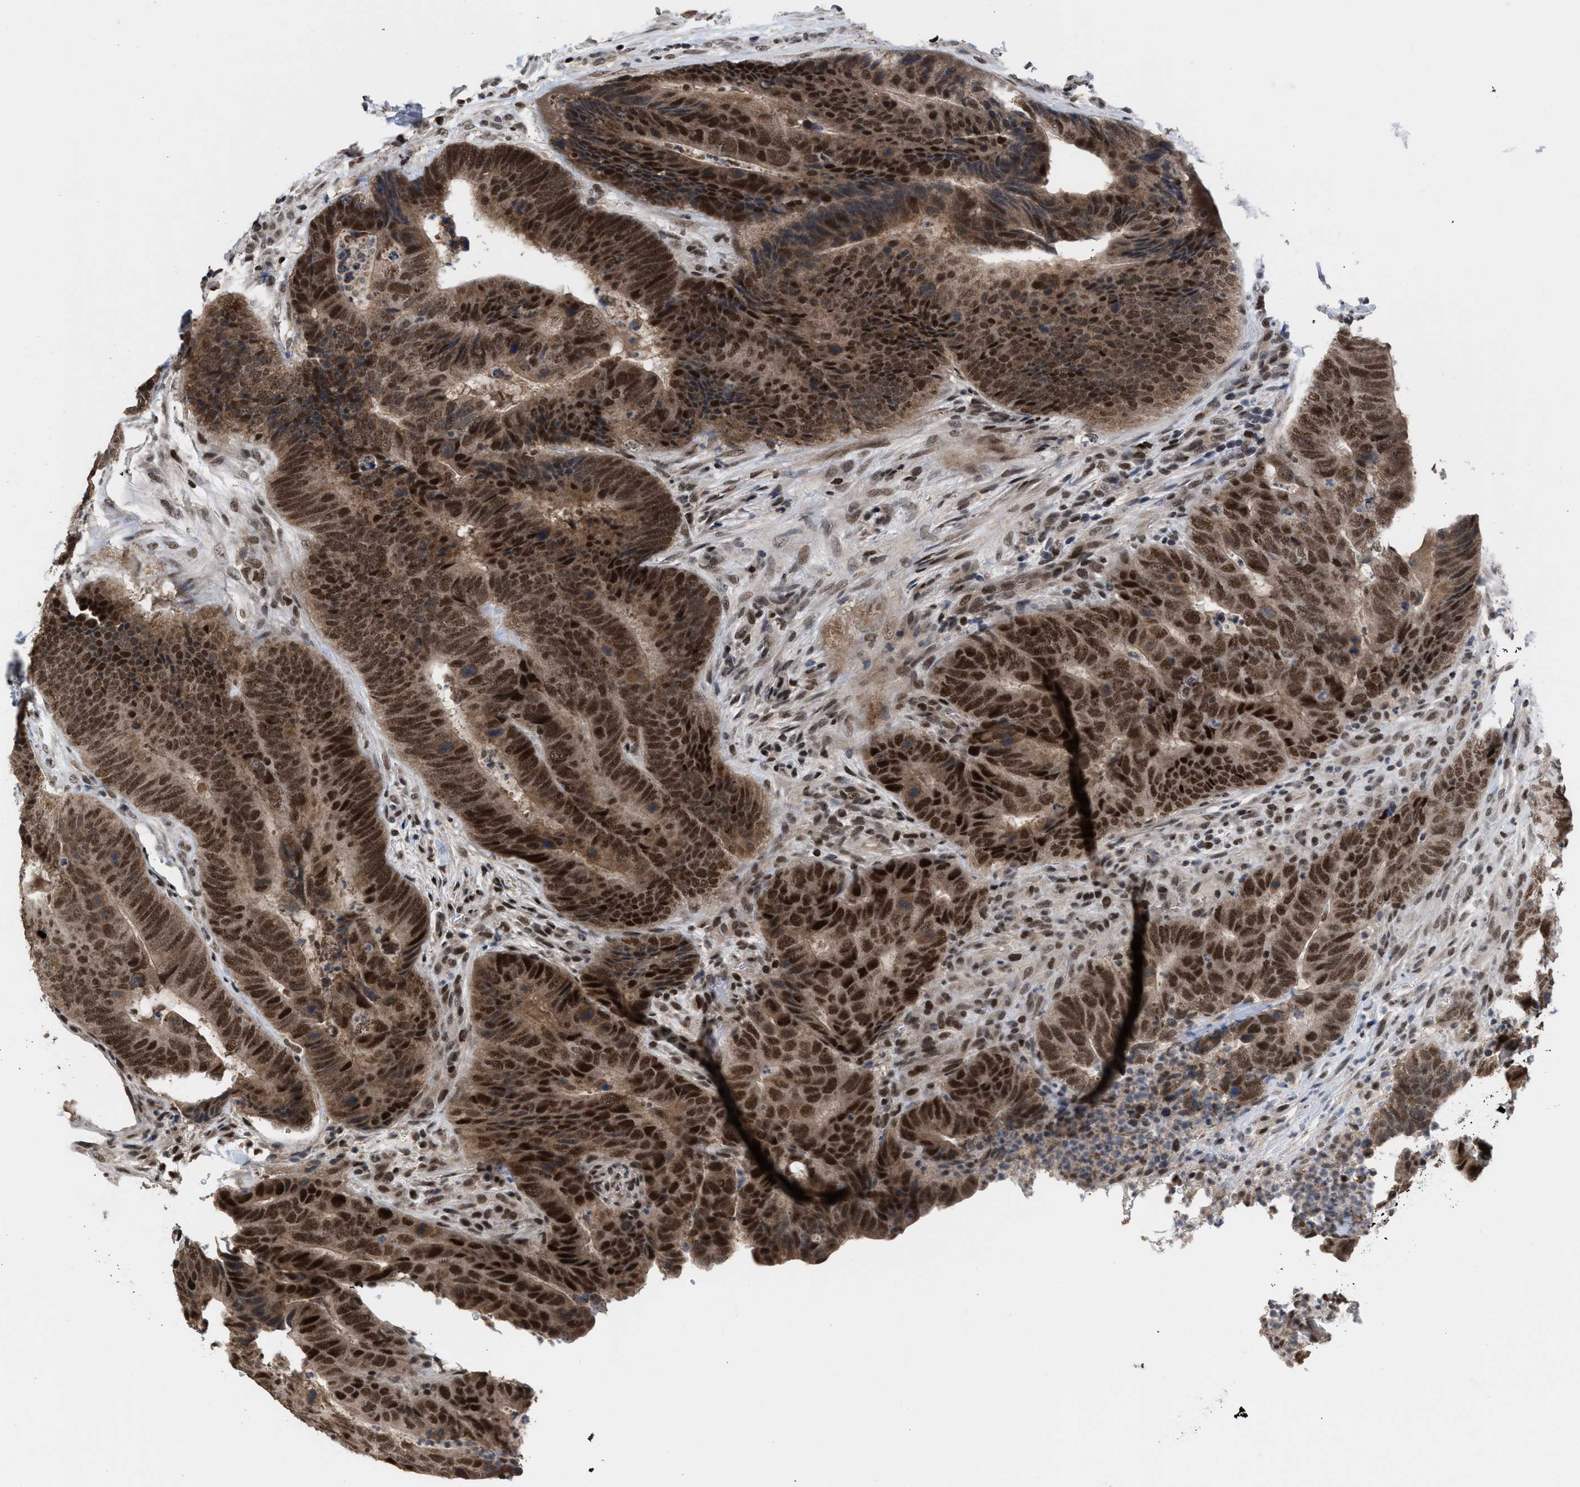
{"staining": {"intensity": "strong", "quantity": ">75%", "location": "cytoplasmic/membranous,nuclear"}, "tissue": "colorectal cancer", "cell_type": "Tumor cells", "image_type": "cancer", "snomed": [{"axis": "morphology", "description": "Adenocarcinoma, NOS"}, {"axis": "topography", "description": "Colon"}], "caption": "Colorectal cancer was stained to show a protein in brown. There is high levels of strong cytoplasmic/membranous and nuclear expression in about >75% of tumor cells.", "gene": "C9orf78", "patient": {"sex": "male", "age": 56}}